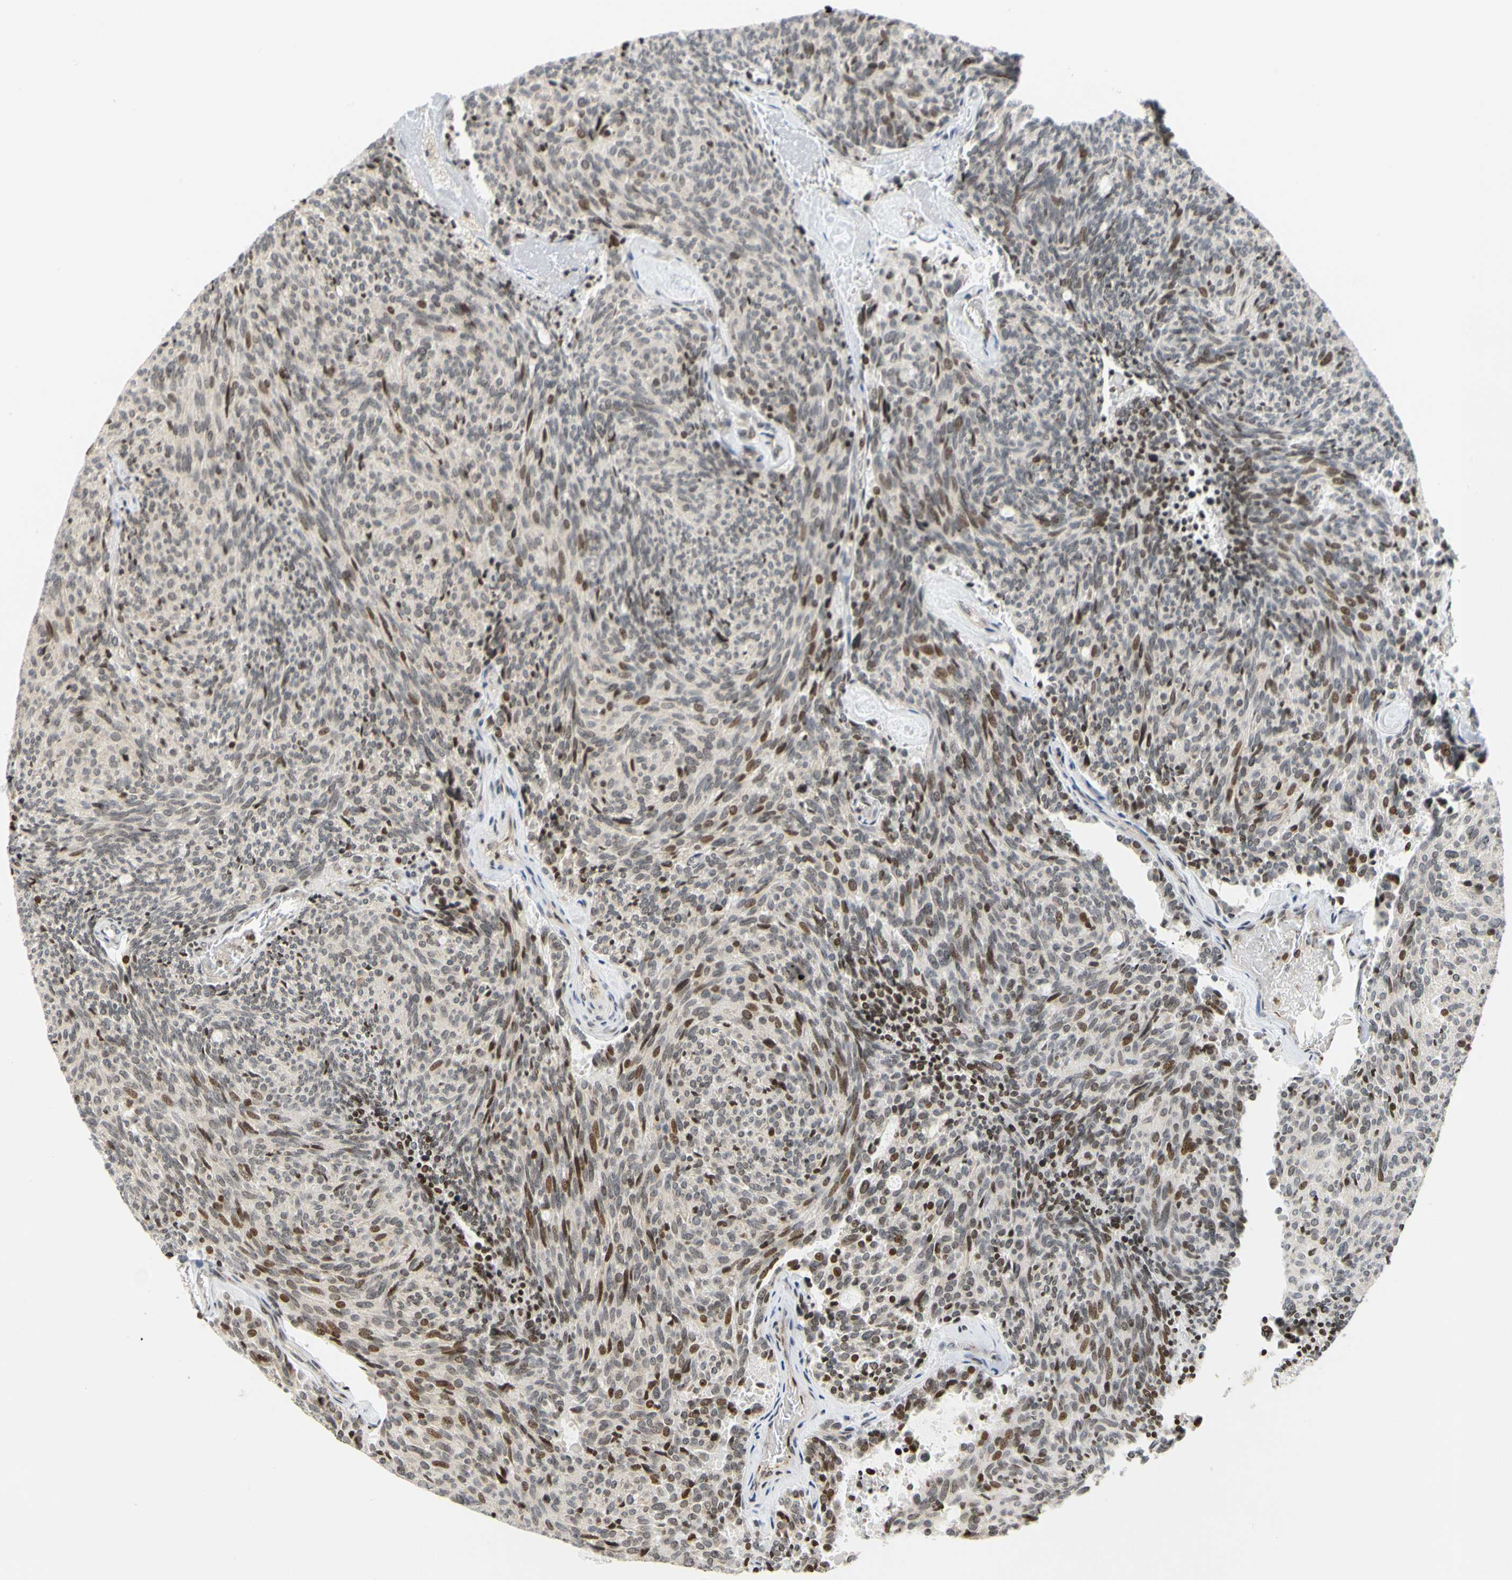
{"staining": {"intensity": "moderate", "quantity": "<25%", "location": "nuclear"}, "tissue": "carcinoid", "cell_type": "Tumor cells", "image_type": "cancer", "snomed": [{"axis": "morphology", "description": "Carcinoid, malignant, NOS"}, {"axis": "topography", "description": "Pancreas"}], "caption": "Protein expression analysis of carcinoid (malignant) shows moderate nuclear positivity in approximately <25% of tumor cells.", "gene": "CDK7", "patient": {"sex": "female", "age": 54}}